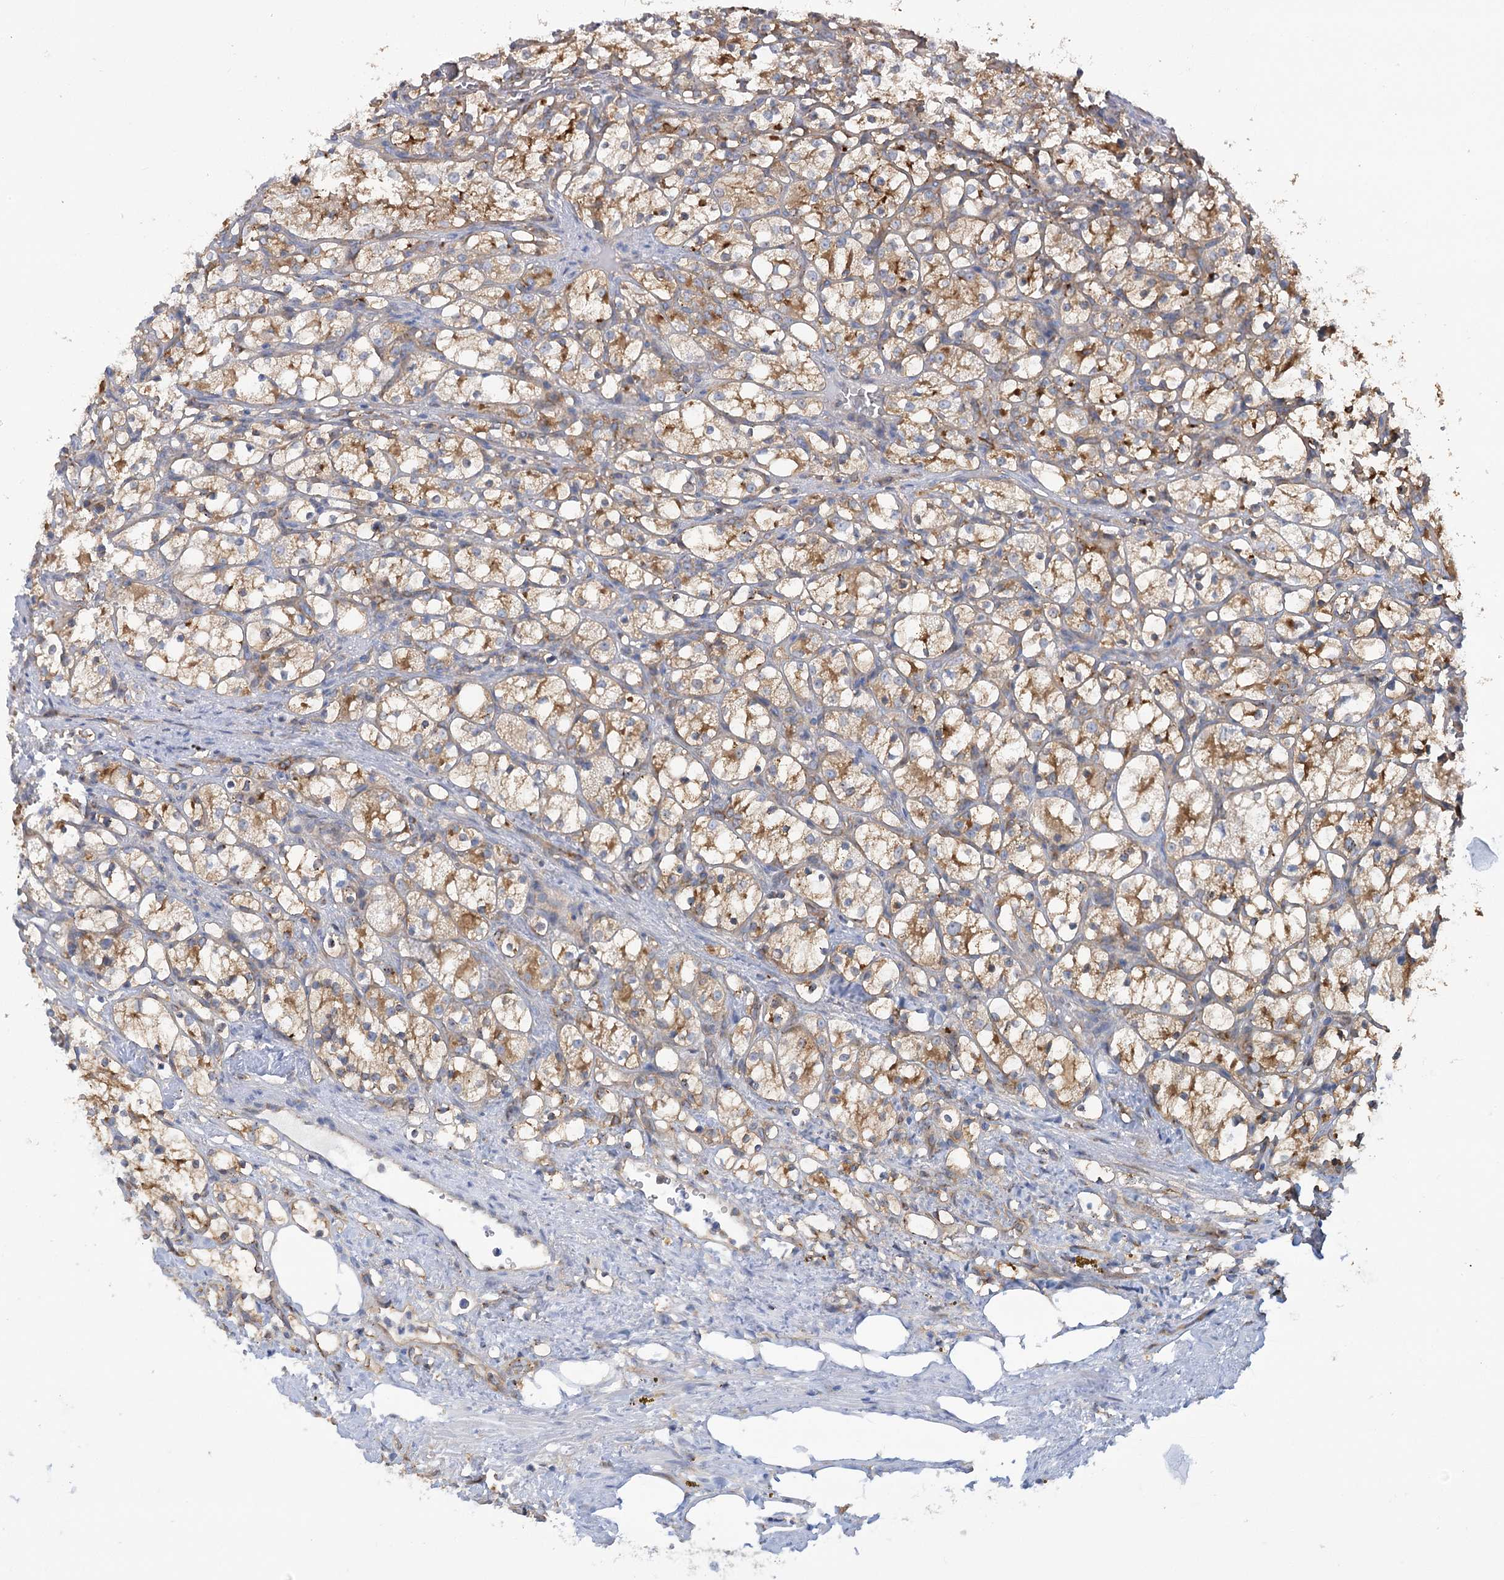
{"staining": {"intensity": "moderate", "quantity": ">75%", "location": "cytoplasmic/membranous"}, "tissue": "renal cancer", "cell_type": "Tumor cells", "image_type": "cancer", "snomed": [{"axis": "morphology", "description": "Adenocarcinoma, NOS"}, {"axis": "topography", "description": "Kidney"}], "caption": "Immunohistochemical staining of human renal cancer shows medium levels of moderate cytoplasmic/membranous protein staining in approximately >75% of tumor cells.", "gene": "GUSB", "patient": {"sex": "female", "age": 69}}